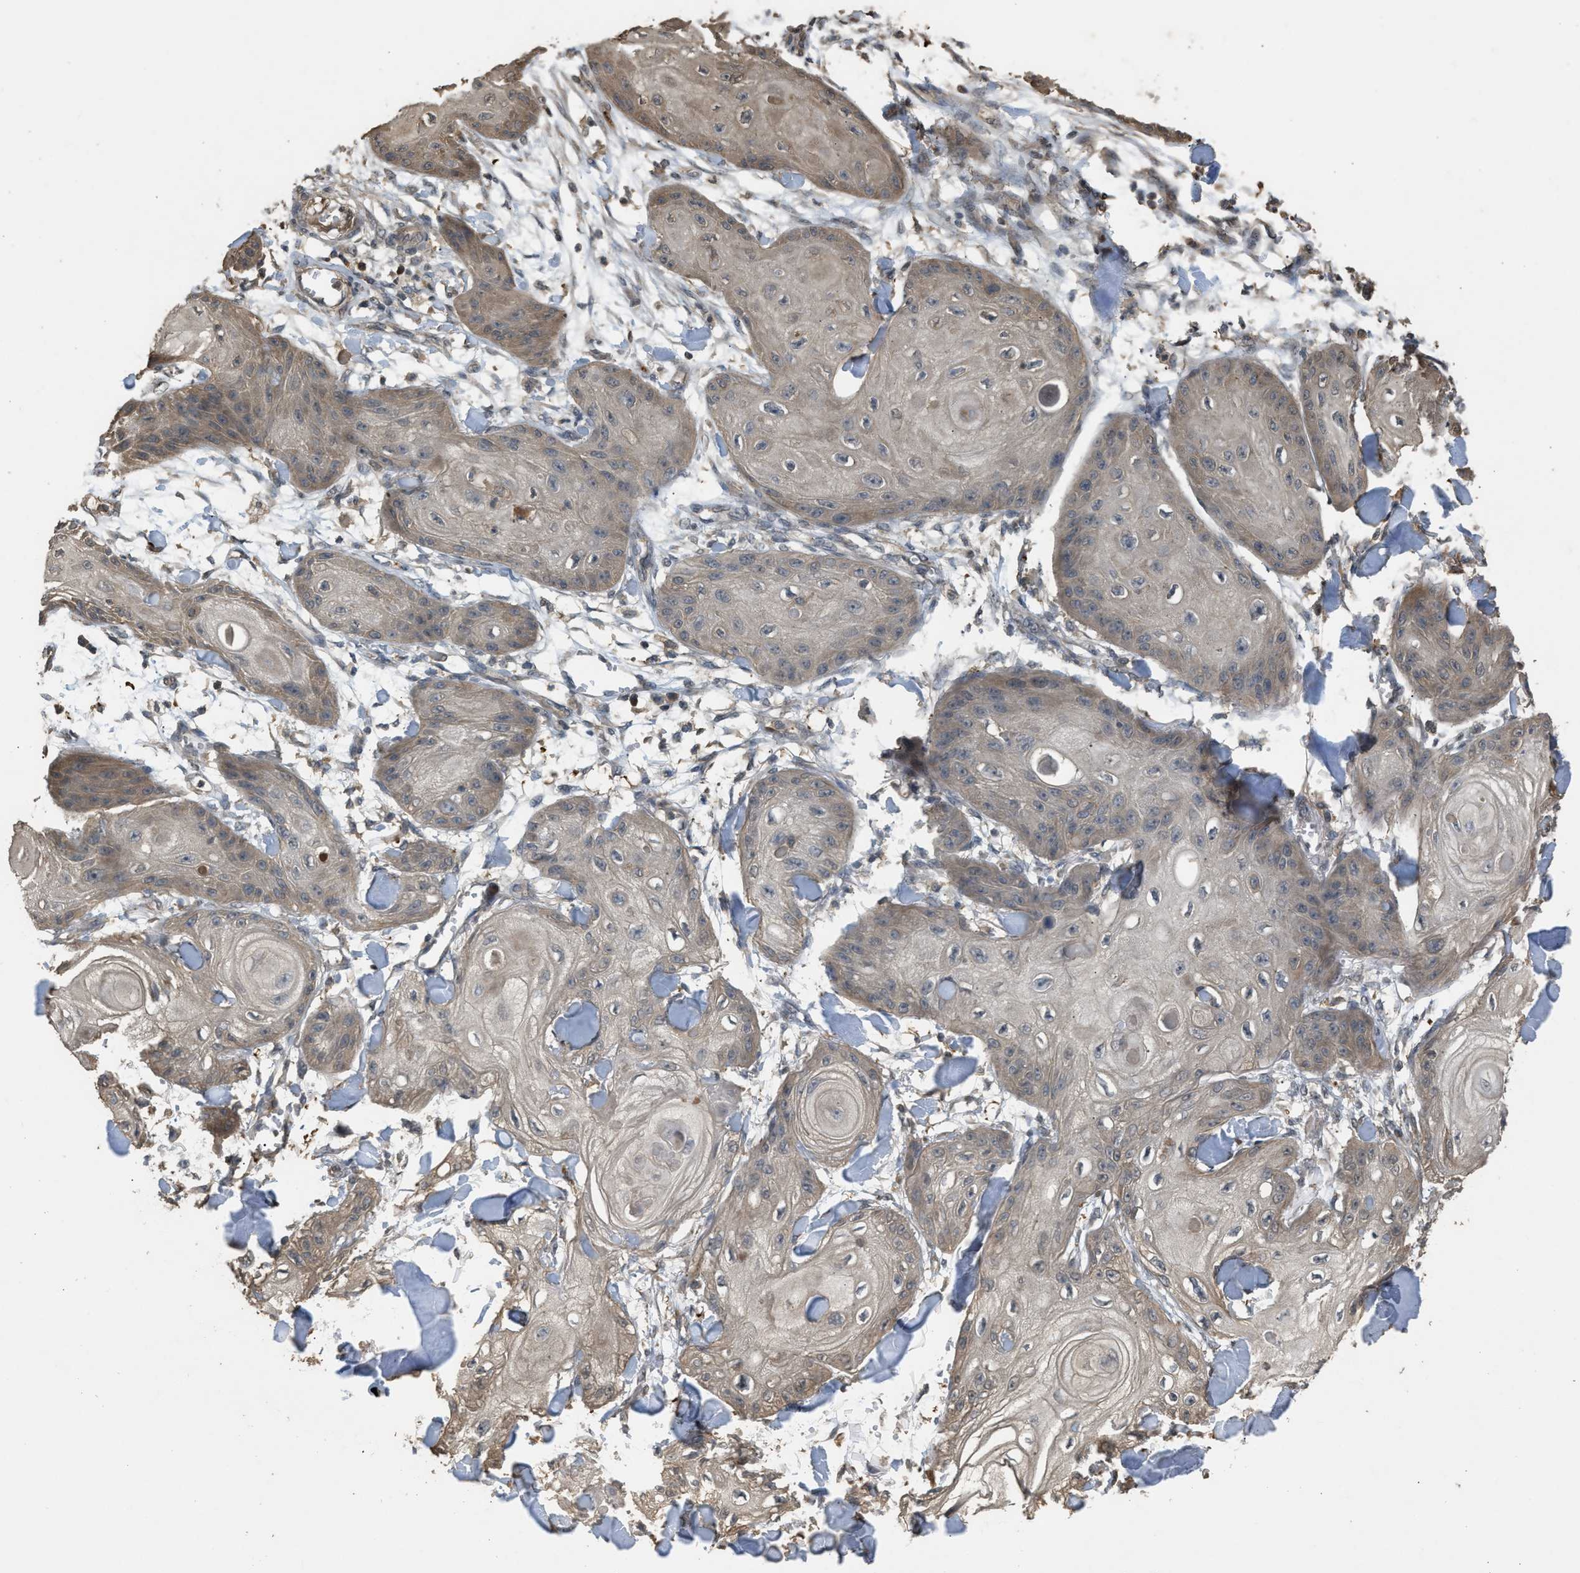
{"staining": {"intensity": "weak", "quantity": "<25%", "location": "cytoplasmic/membranous"}, "tissue": "skin cancer", "cell_type": "Tumor cells", "image_type": "cancer", "snomed": [{"axis": "morphology", "description": "Squamous cell carcinoma, NOS"}, {"axis": "topography", "description": "Skin"}], "caption": "Tumor cells are negative for brown protein staining in squamous cell carcinoma (skin).", "gene": "ARHGDIA", "patient": {"sex": "male", "age": 74}}